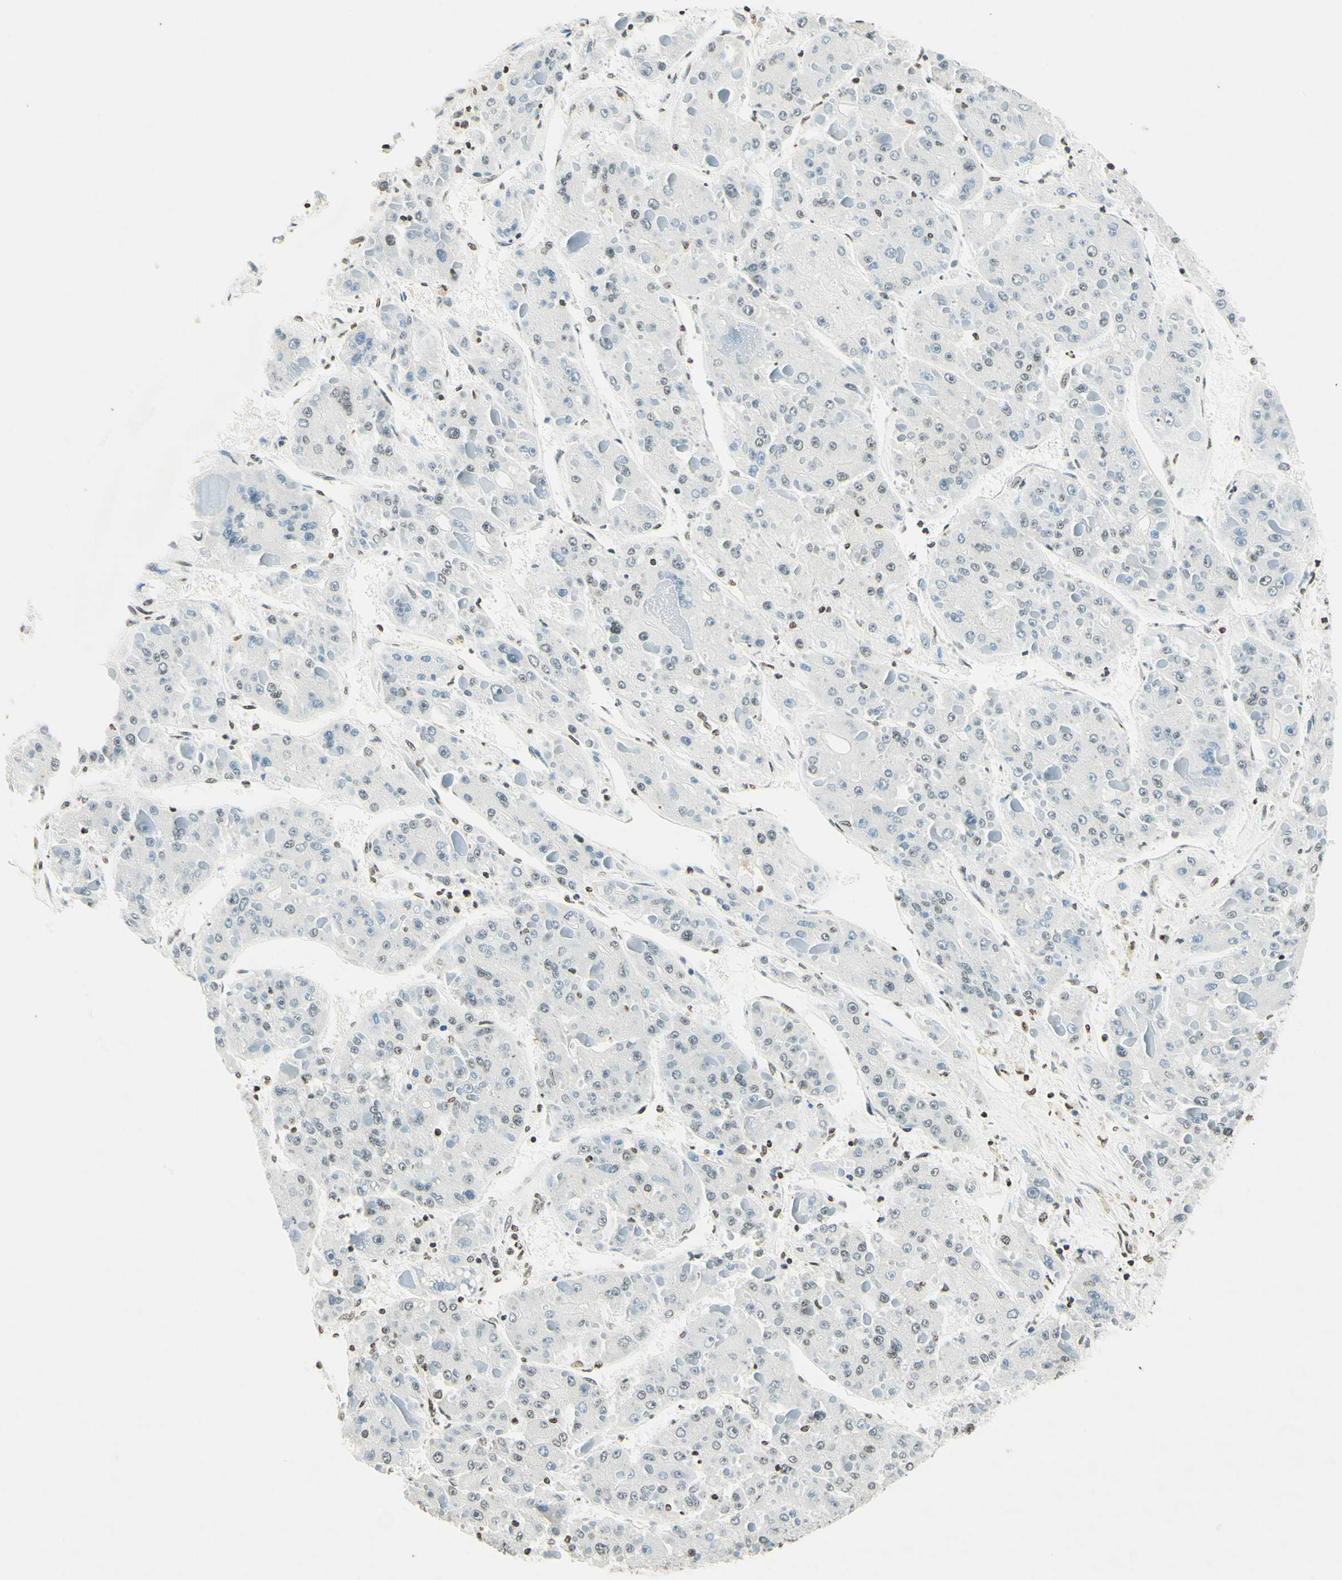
{"staining": {"intensity": "weak", "quantity": "<25%", "location": "nuclear"}, "tissue": "liver cancer", "cell_type": "Tumor cells", "image_type": "cancer", "snomed": [{"axis": "morphology", "description": "Carcinoma, Hepatocellular, NOS"}, {"axis": "topography", "description": "Liver"}], "caption": "Immunohistochemistry histopathology image of neoplastic tissue: human liver cancer stained with DAB (3,3'-diaminobenzidine) displays no significant protein expression in tumor cells. (DAB immunohistochemistry (IHC) with hematoxylin counter stain).", "gene": "MSH2", "patient": {"sex": "female", "age": 73}}